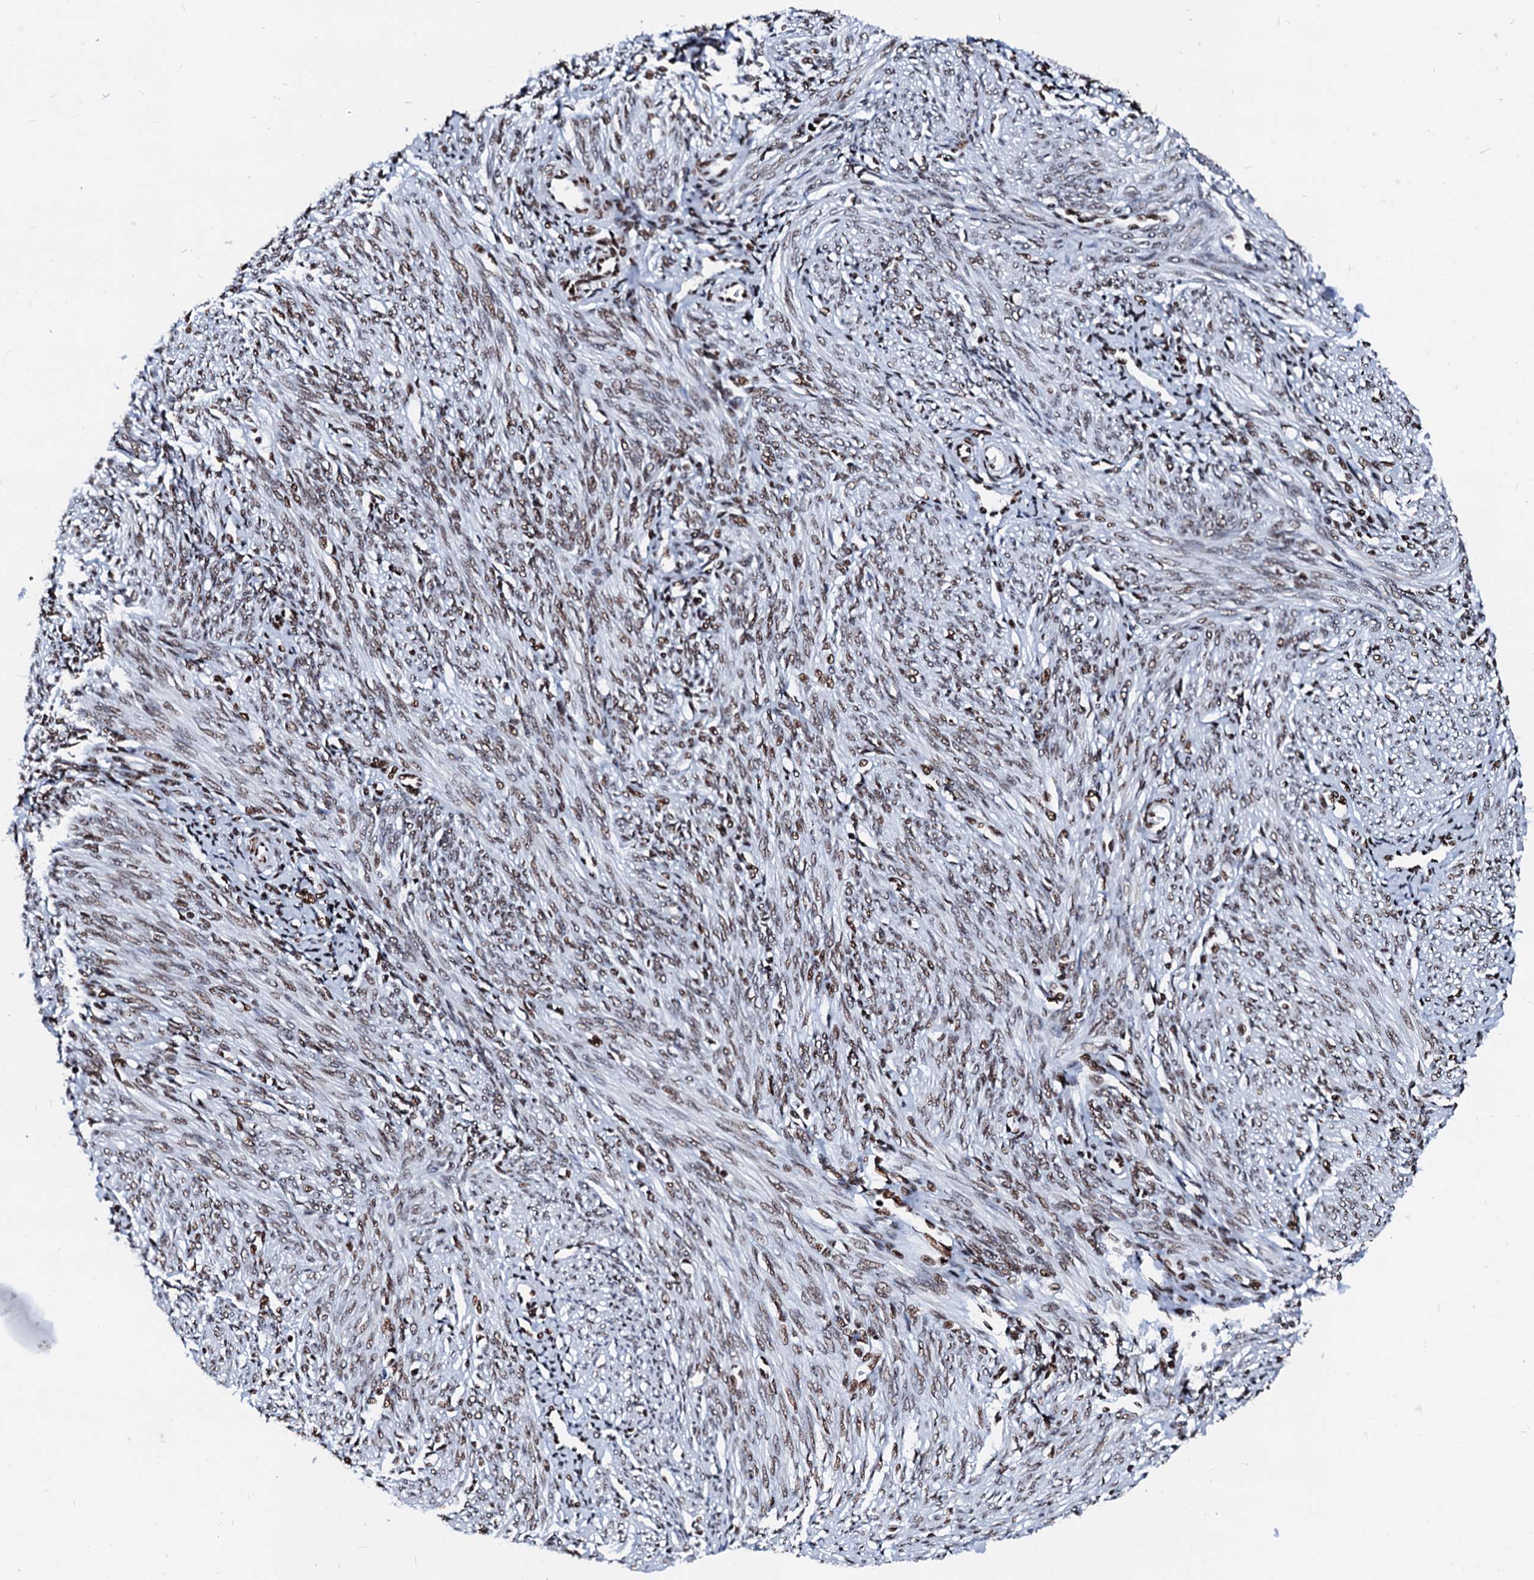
{"staining": {"intensity": "moderate", "quantity": "25%-75%", "location": "nuclear"}, "tissue": "endometrium", "cell_type": "Cells in endometrial stroma", "image_type": "normal", "snomed": [{"axis": "morphology", "description": "Normal tissue, NOS"}, {"axis": "topography", "description": "Endometrium"}], "caption": "Endometrium stained with a brown dye demonstrates moderate nuclear positive staining in about 25%-75% of cells in endometrial stroma.", "gene": "RALY", "patient": {"sex": "female", "age": 77}}